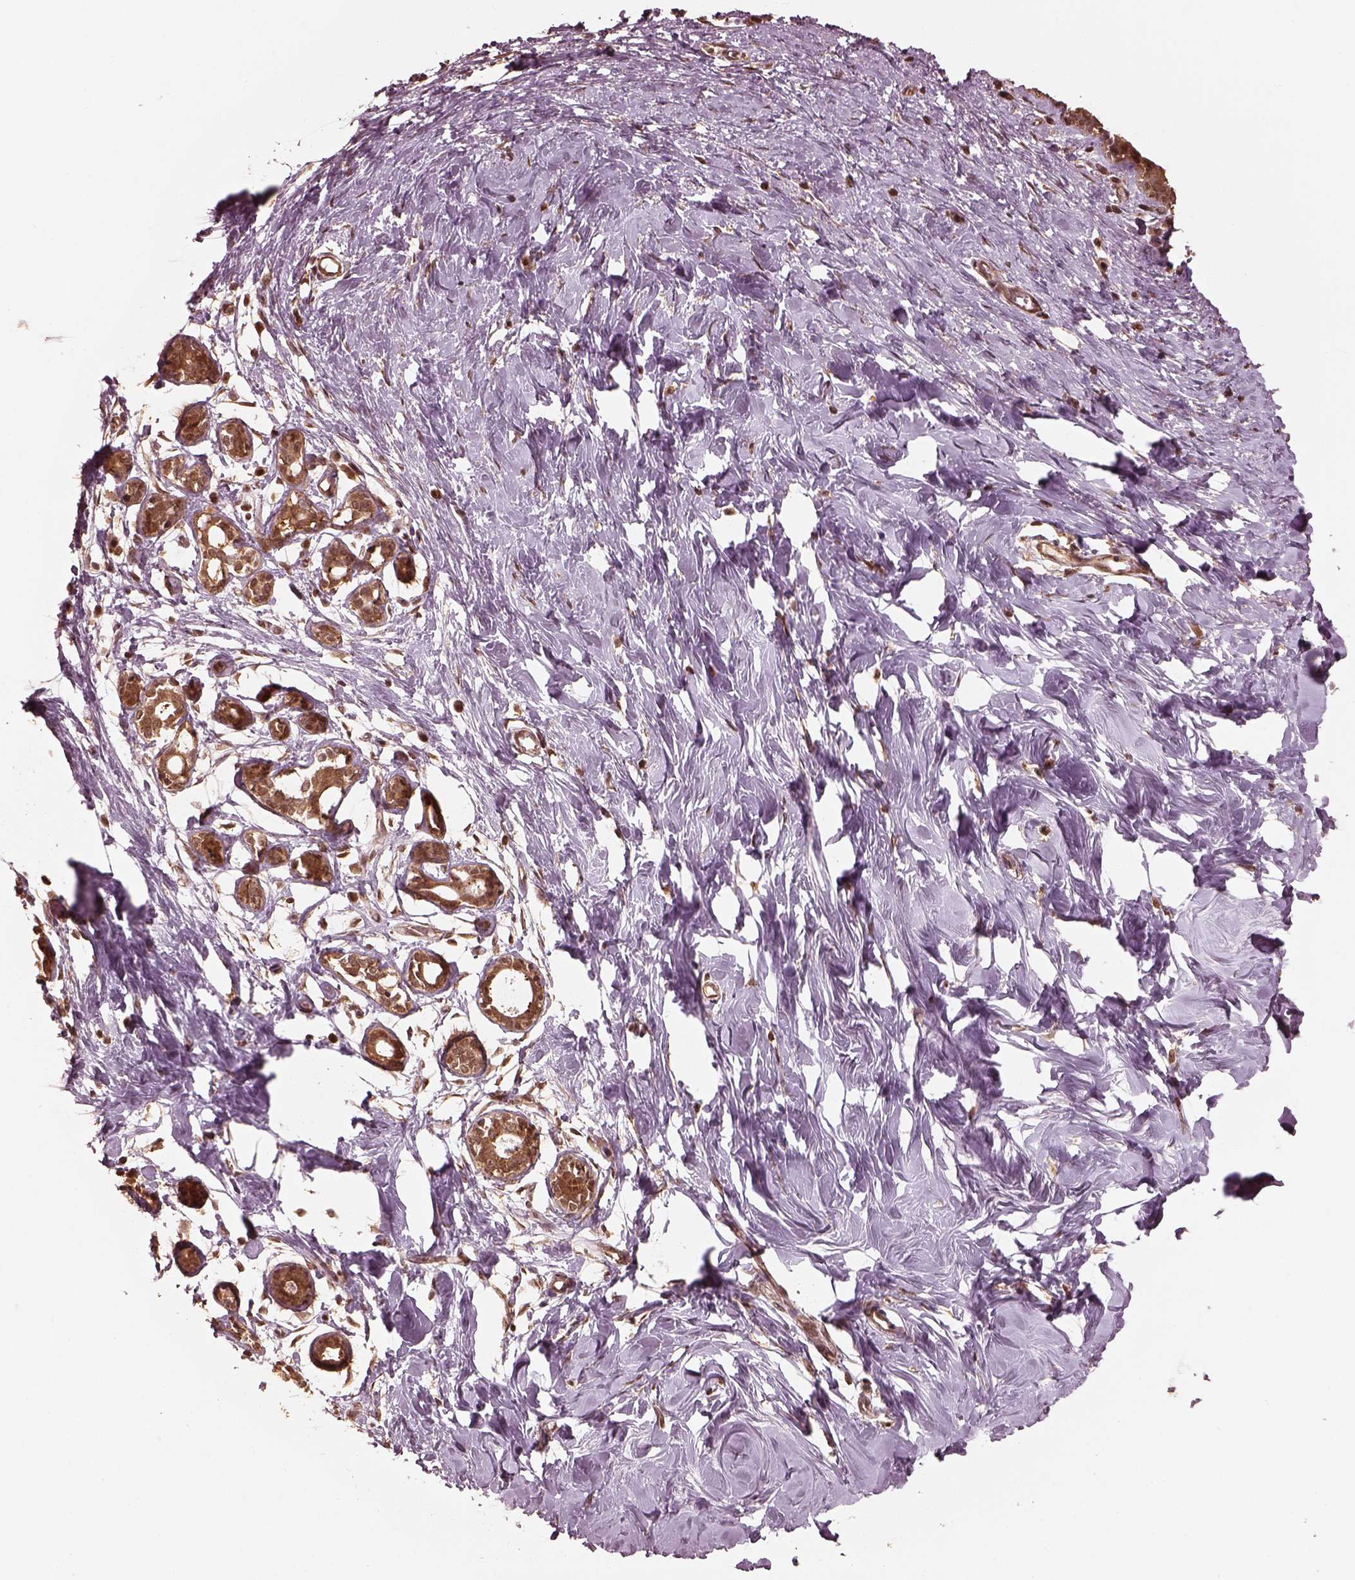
{"staining": {"intensity": "moderate", "quantity": ">75%", "location": "cytoplasmic/membranous,nuclear"}, "tissue": "breast", "cell_type": "Adipocytes", "image_type": "normal", "snomed": [{"axis": "morphology", "description": "Normal tissue, NOS"}, {"axis": "topography", "description": "Breast"}], "caption": "Immunohistochemistry histopathology image of normal human breast stained for a protein (brown), which exhibits medium levels of moderate cytoplasmic/membranous,nuclear expression in about >75% of adipocytes.", "gene": "PSMC5", "patient": {"sex": "female", "age": 27}}